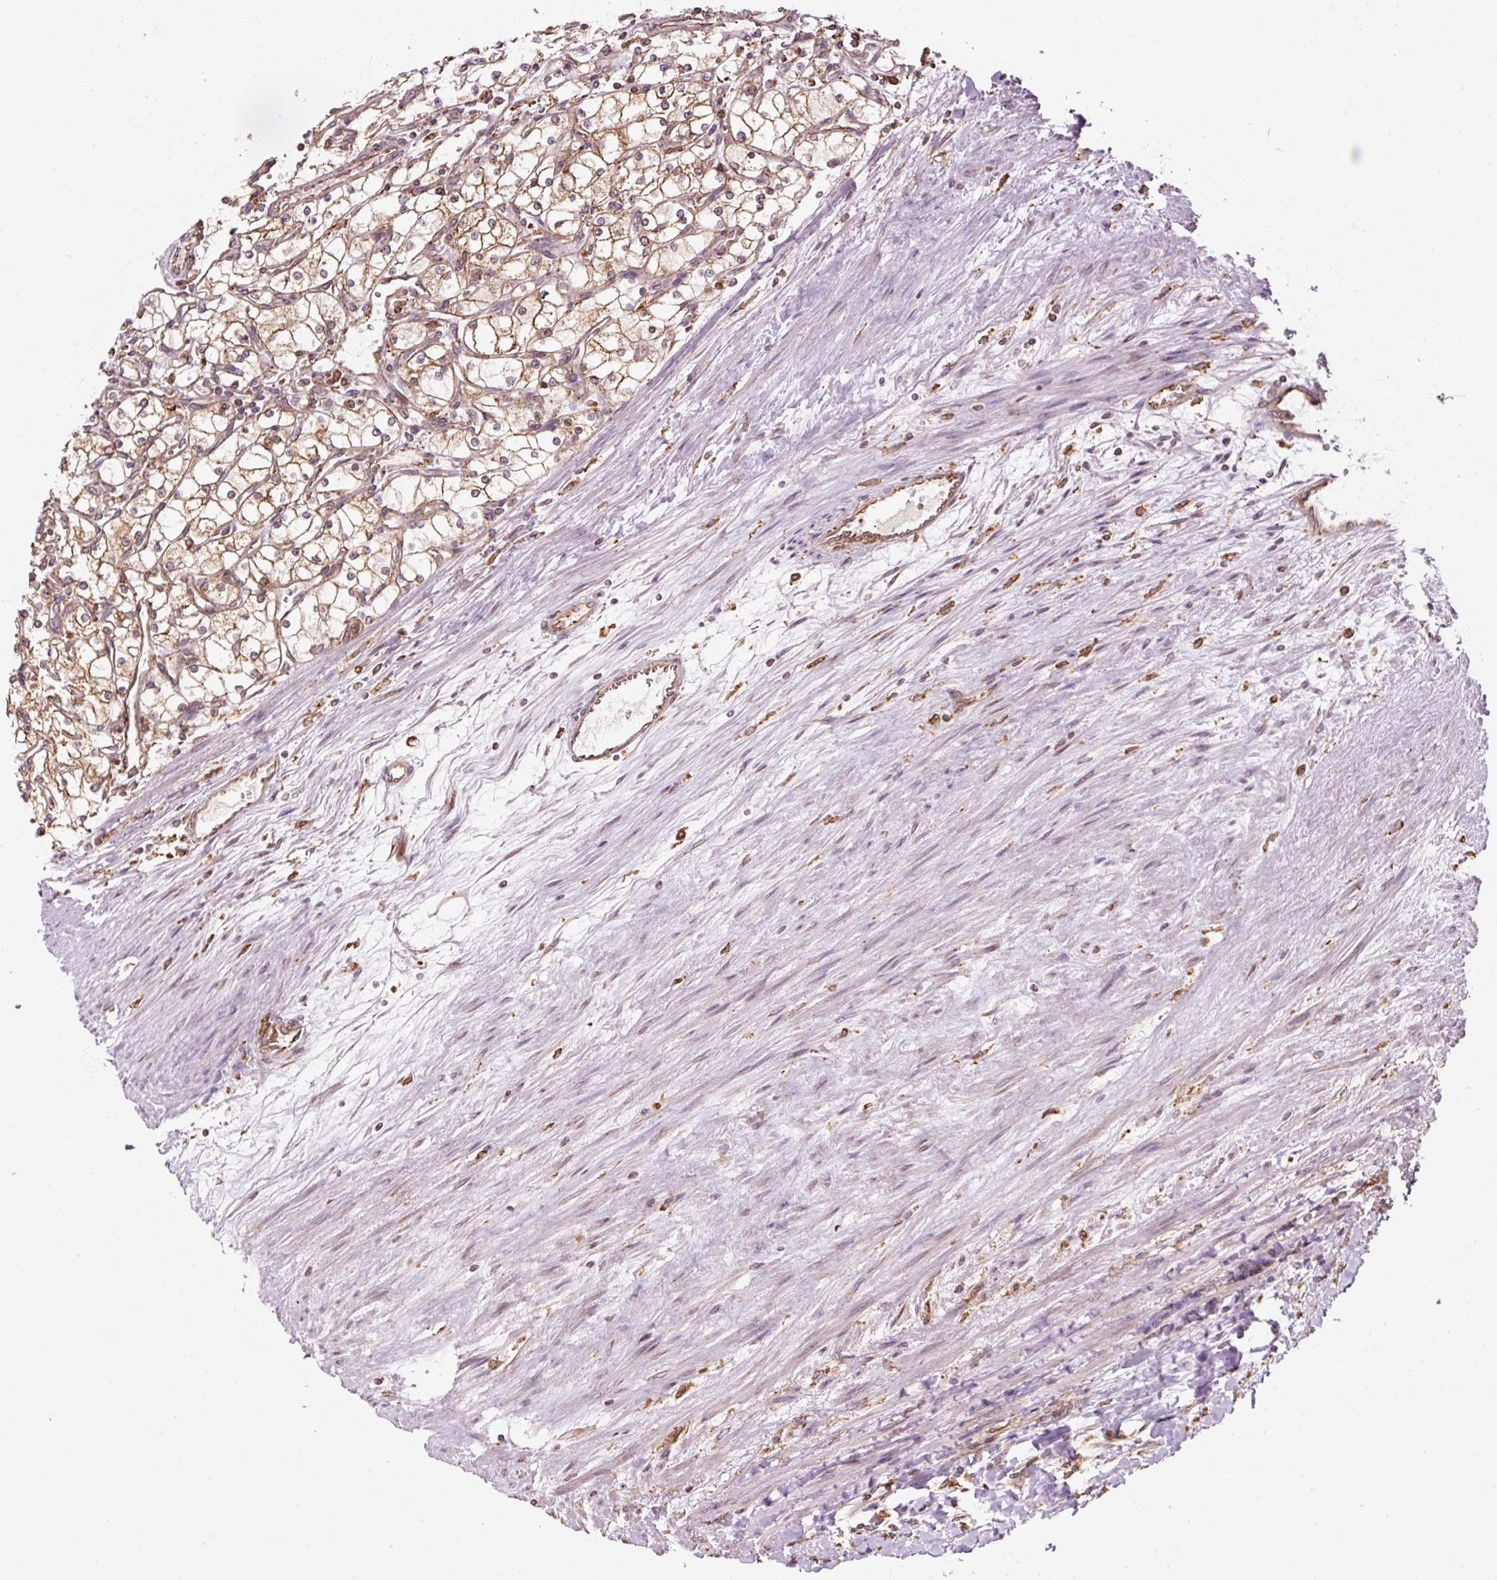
{"staining": {"intensity": "moderate", "quantity": ">75%", "location": "cytoplasmic/membranous"}, "tissue": "renal cancer", "cell_type": "Tumor cells", "image_type": "cancer", "snomed": [{"axis": "morphology", "description": "Adenocarcinoma, NOS"}, {"axis": "topography", "description": "Kidney"}], "caption": "There is medium levels of moderate cytoplasmic/membranous staining in tumor cells of adenocarcinoma (renal), as demonstrated by immunohistochemical staining (brown color).", "gene": "PRKCSH", "patient": {"sex": "male", "age": 80}}